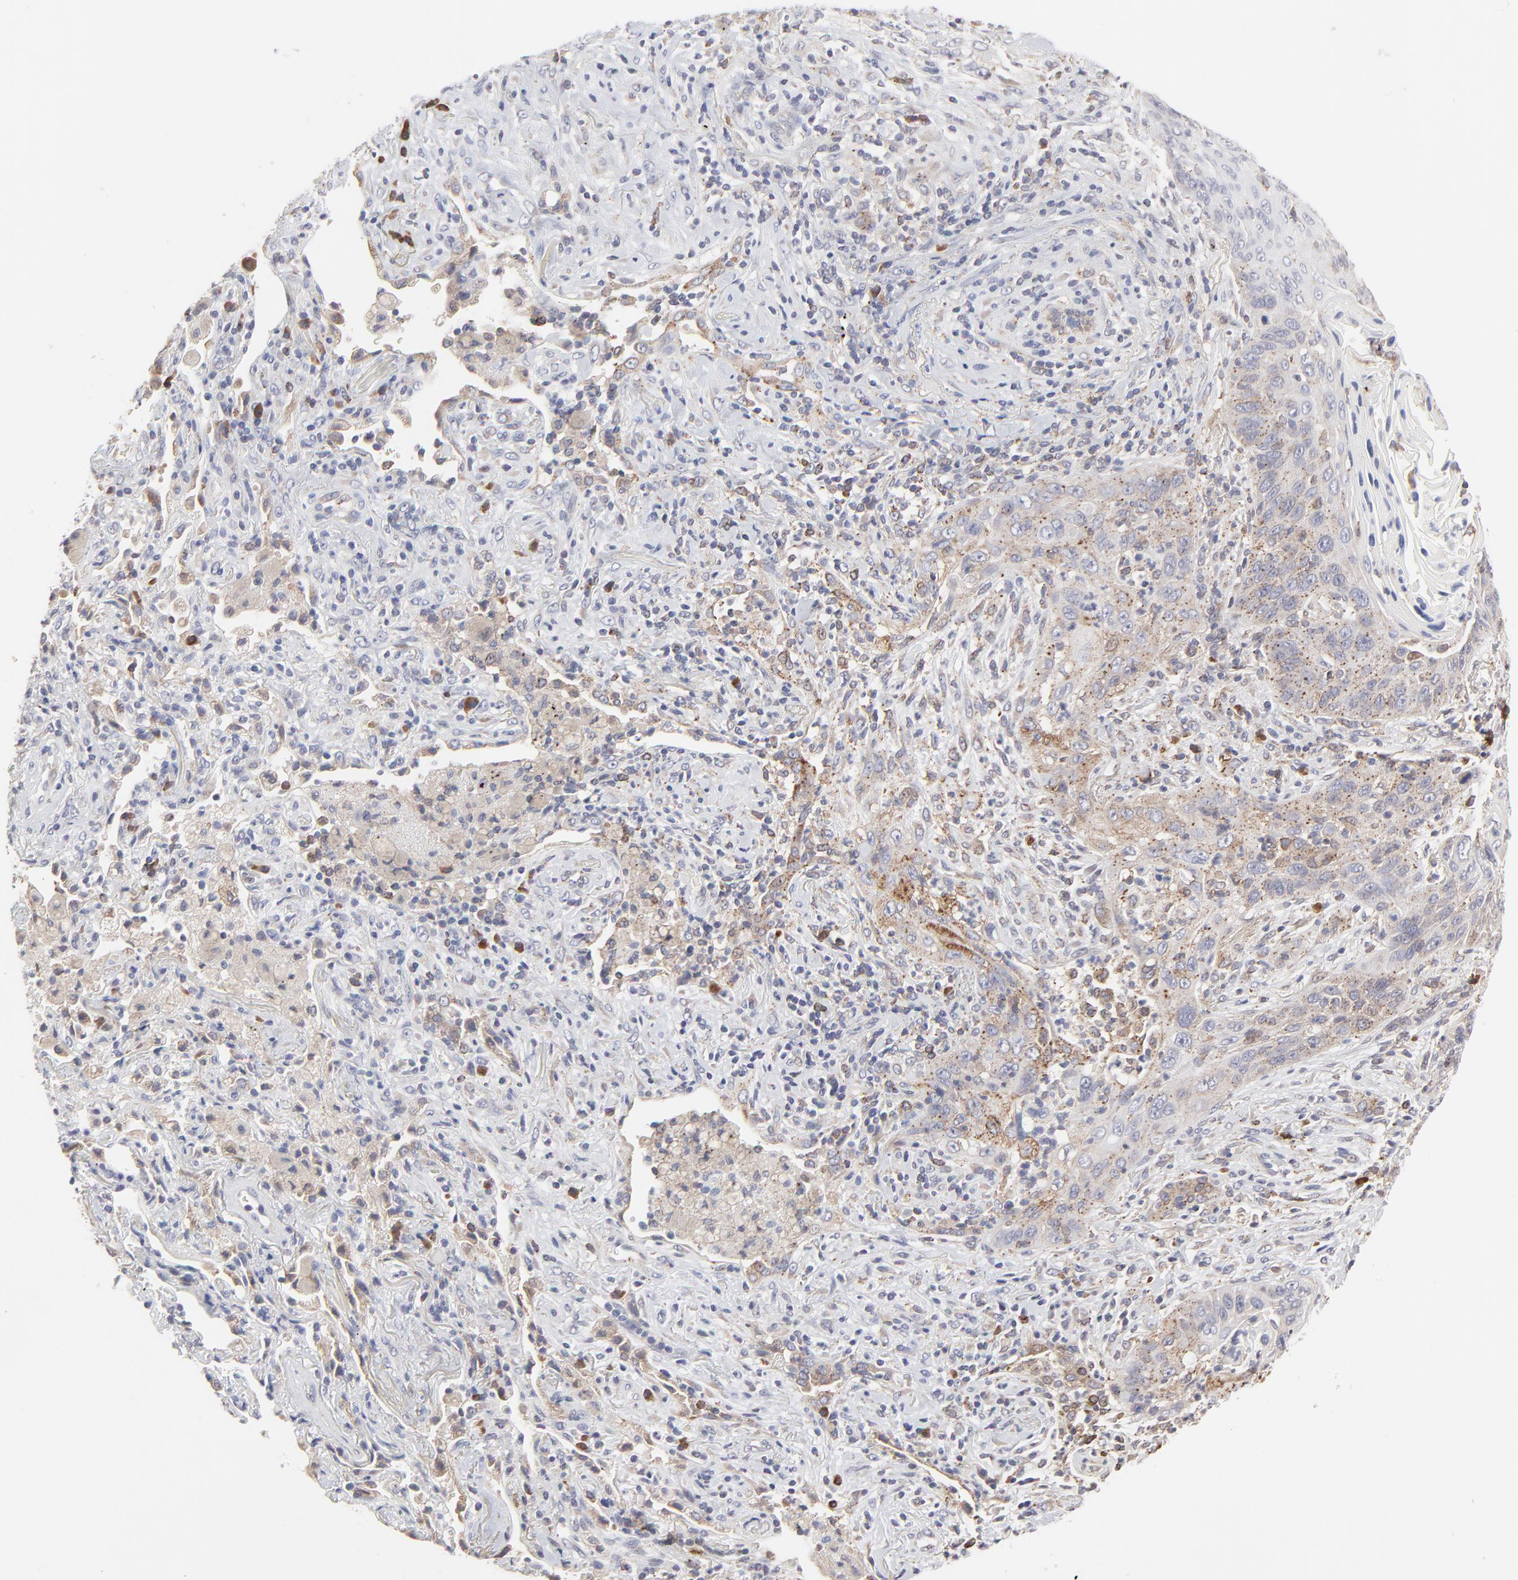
{"staining": {"intensity": "weak", "quantity": ">75%", "location": "cytoplasmic/membranous"}, "tissue": "lung cancer", "cell_type": "Tumor cells", "image_type": "cancer", "snomed": [{"axis": "morphology", "description": "Squamous cell carcinoma, NOS"}, {"axis": "topography", "description": "Lung"}], "caption": "Protein staining of squamous cell carcinoma (lung) tissue shows weak cytoplasmic/membranous expression in about >75% of tumor cells. (Stains: DAB in brown, nuclei in blue, Microscopy: brightfield microscopy at high magnification).", "gene": "TRIM22", "patient": {"sex": "female", "age": 67}}